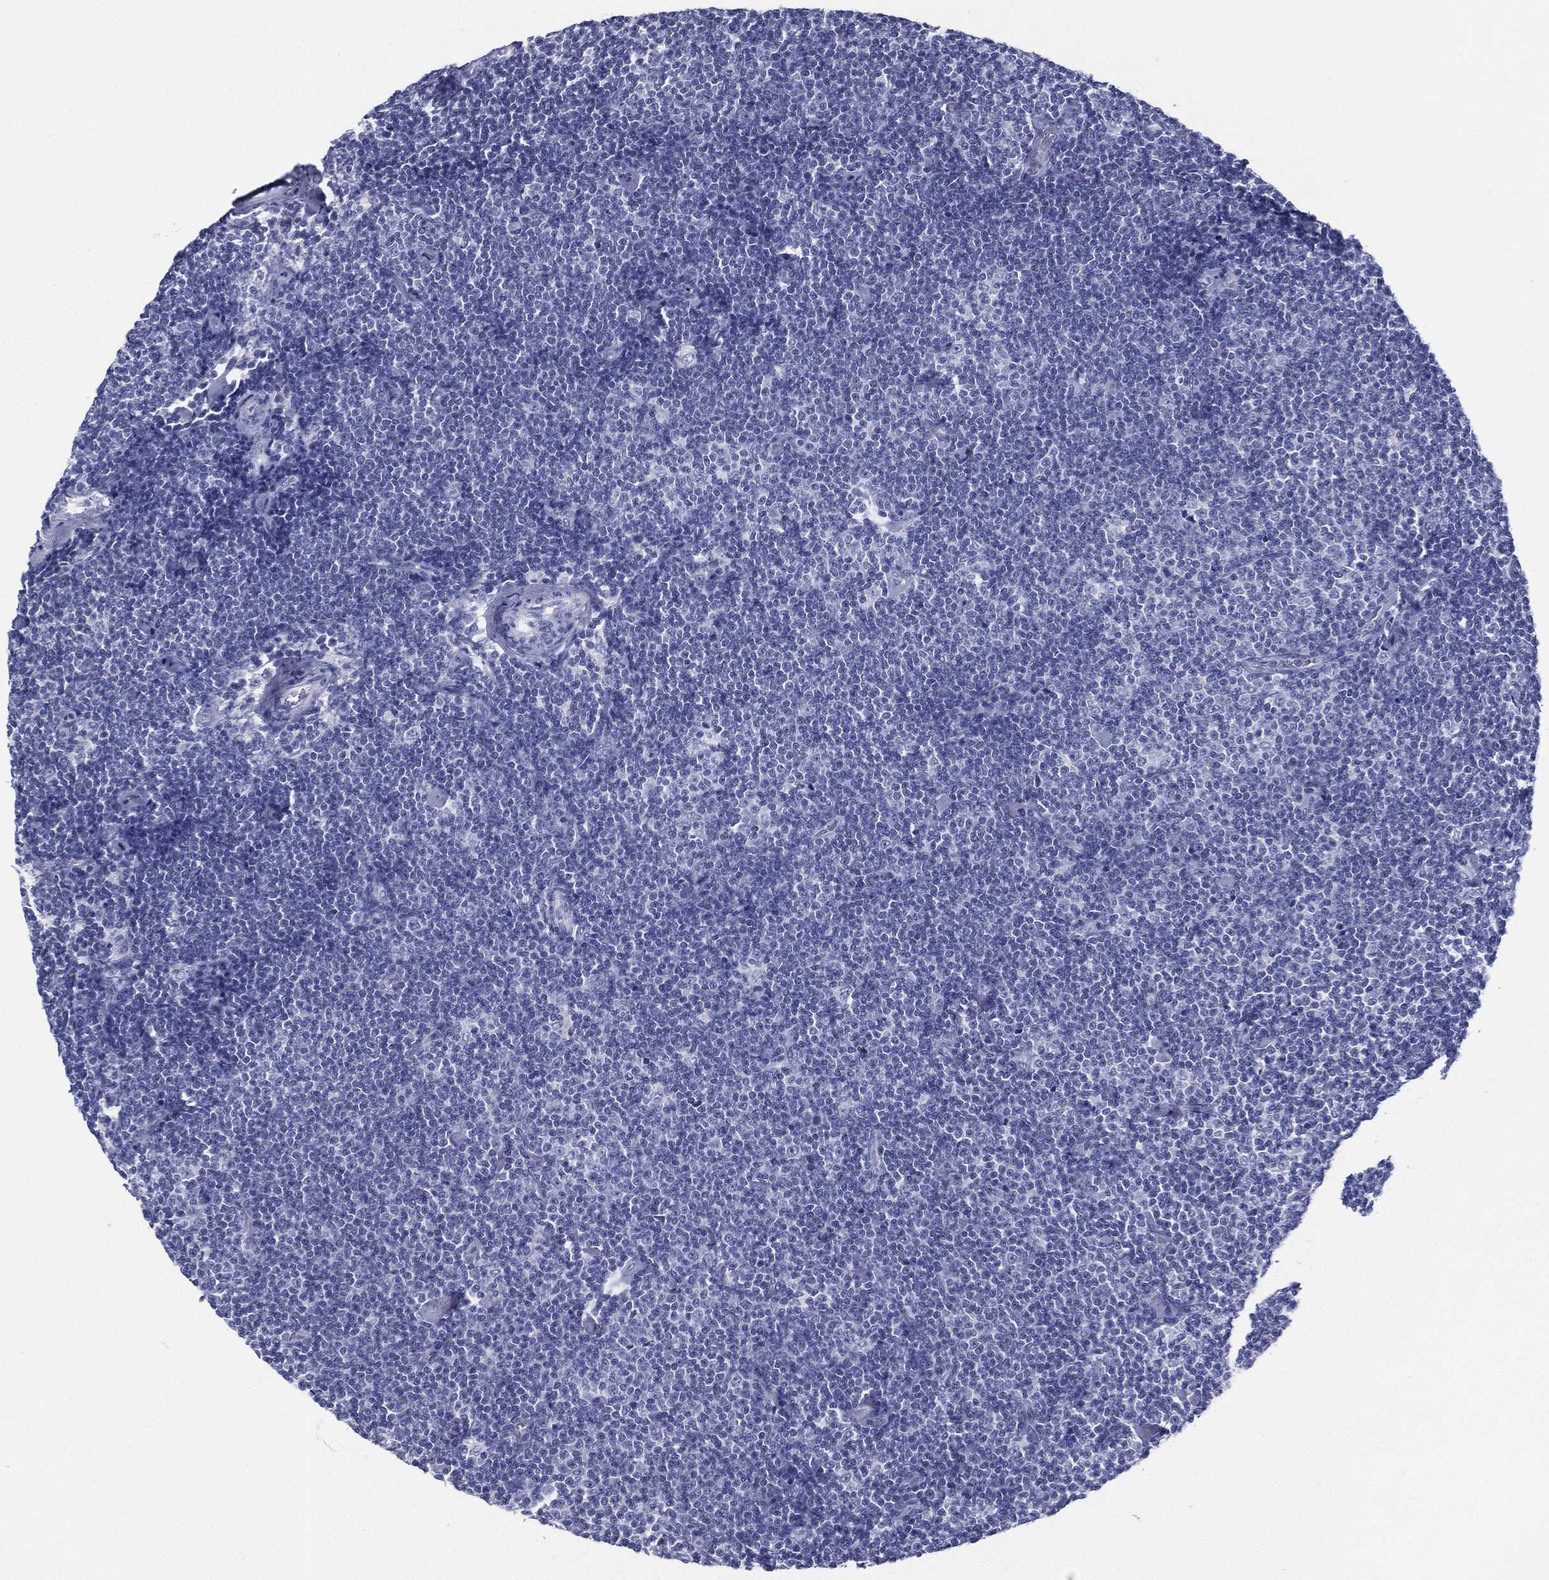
{"staining": {"intensity": "negative", "quantity": "none", "location": "none"}, "tissue": "lymphoma", "cell_type": "Tumor cells", "image_type": "cancer", "snomed": [{"axis": "morphology", "description": "Malignant lymphoma, non-Hodgkin's type, Low grade"}, {"axis": "topography", "description": "Lymph node"}], "caption": "Tumor cells show no significant positivity in low-grade malignant lymphoma, non-Hodgkin's type.", "gene": "RSPH4A", "patient": {"sex": "male", "age": 81}}